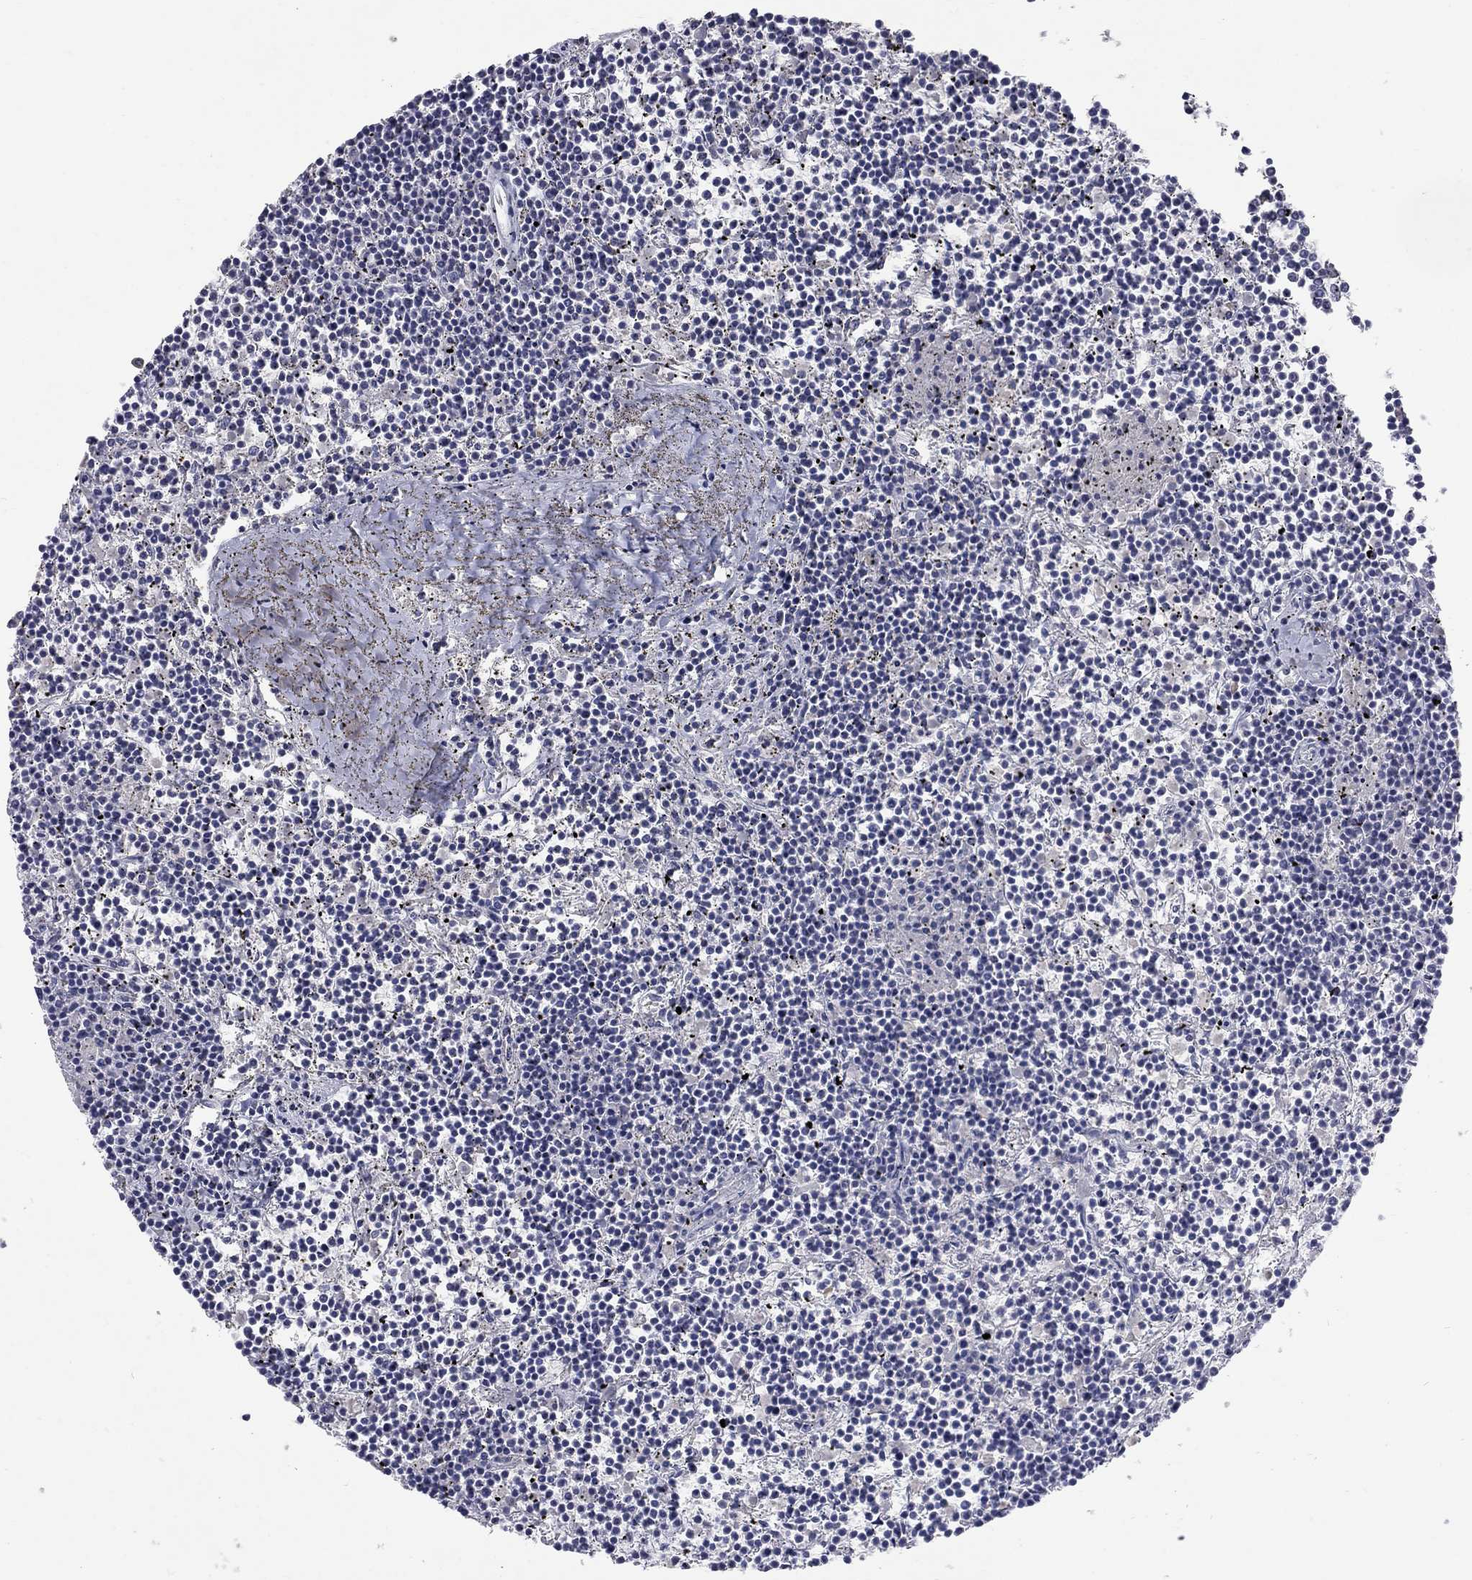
{"staining": {"intensity": "negative", "quantity": "none", "location": "none"}, "tissue": "lymphoma", "cell_type": "Tumor cells", "image_type": "cancer", "snomed": [{"axis": "morphology", "description": "Malignant lymphoma, non-Hodgkin's type, Low grade"}, {"axis": "topography", "description": "Spleen"}], "caption": "Tumor cells show no significant staining in lymphoma.", "gene": "PTH1R", "patient": {"sex": "female", "age": 19}}